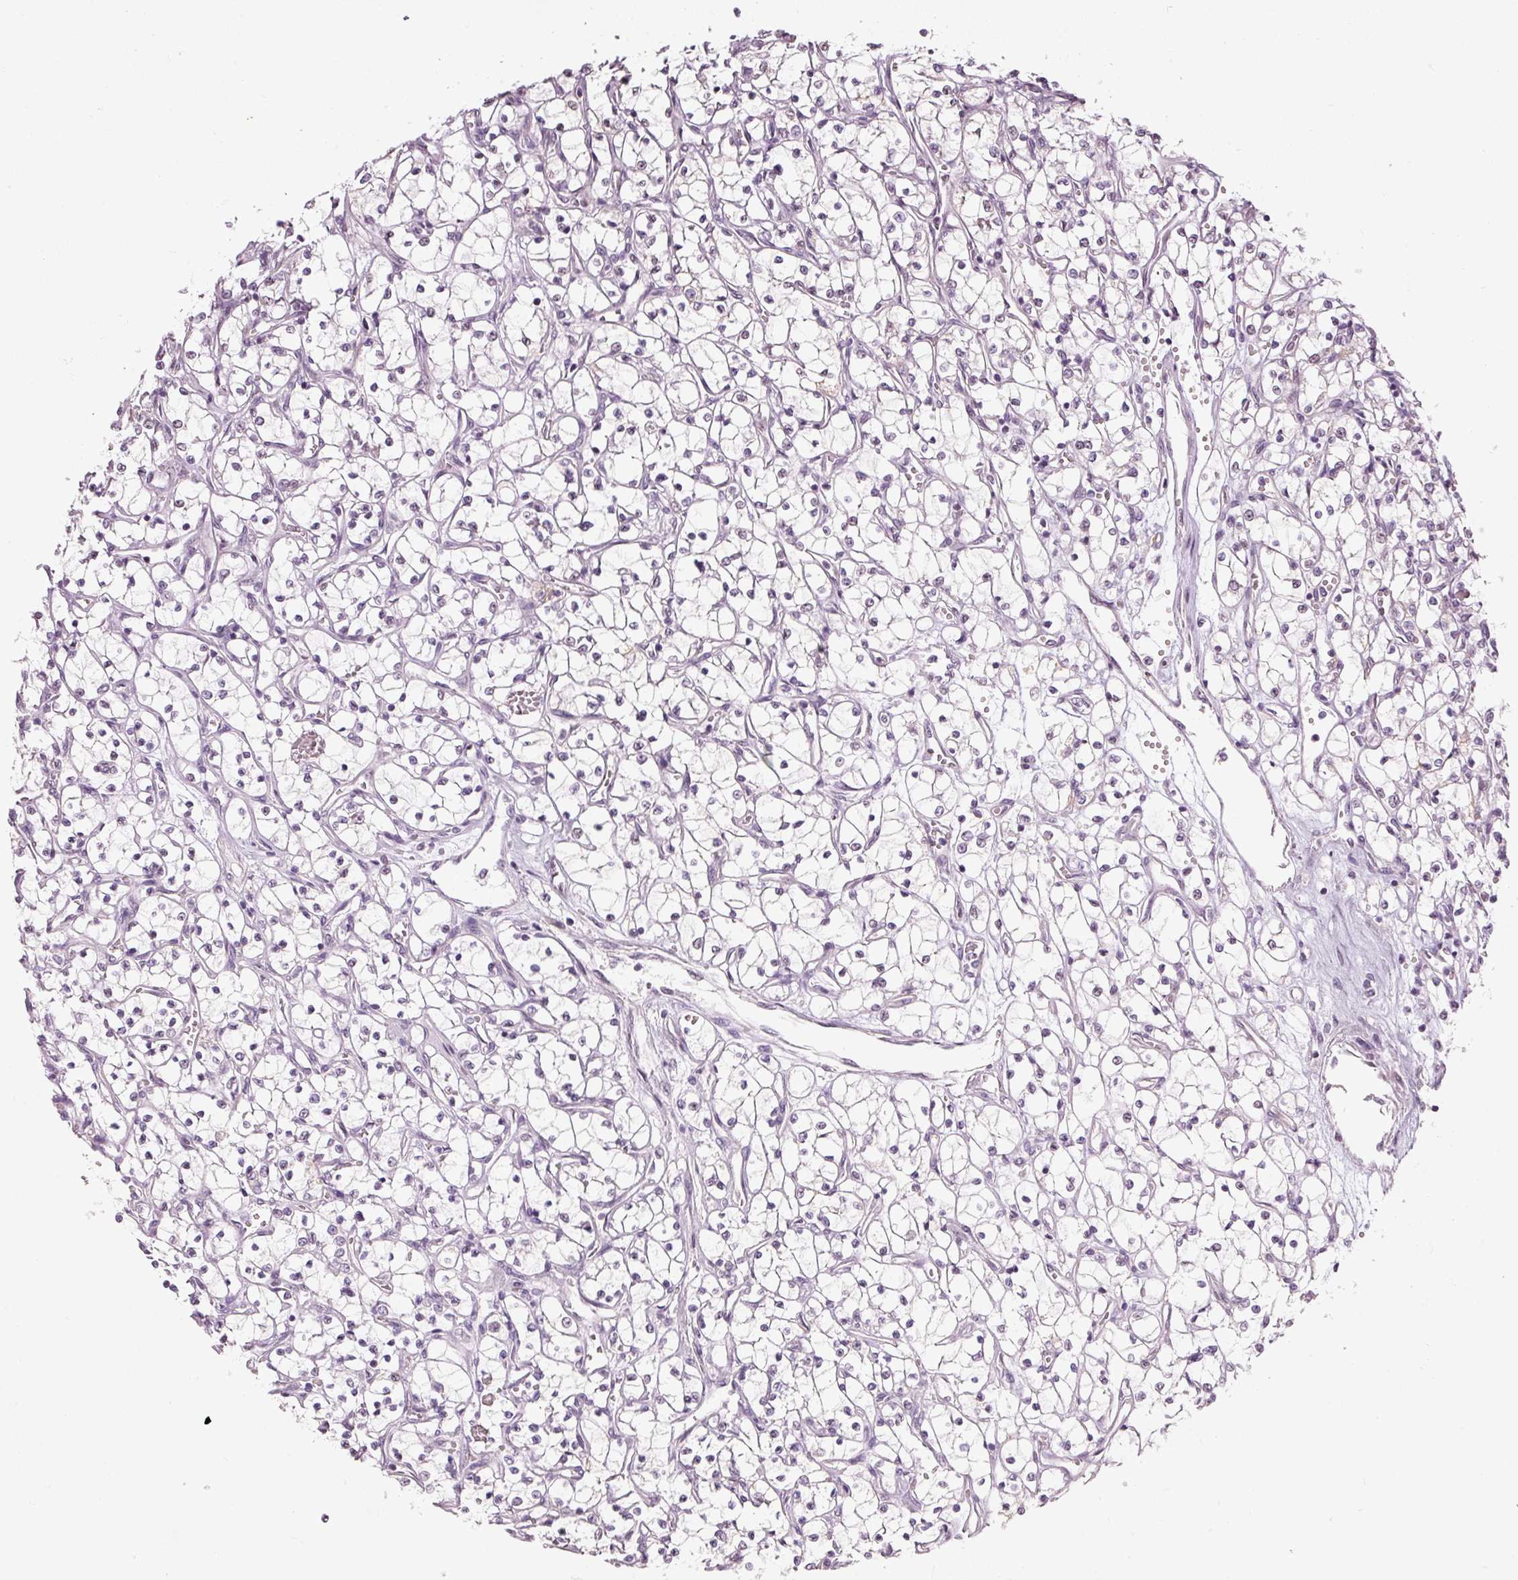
{"staining": {"intensity": "negative", "quantity": "none", "location": "none"}, "tissue": "renal cancer", "cell_type": "Tumor cells", "image_type": "cancer", "snomed": [{"axis": "morphology", "description": "Adenocarcinoma, NOS"}, {"axis": "topography", "description": "Kidney"}], "caption": "A high-resolution photomicrograph shows immunohistochemistry (IHC) staining of adenocarcinoma (renal), which displays no significant expression in tumor cells.", "gene": "NRDE2", "patient": {"sex": "female", "age": 69}}